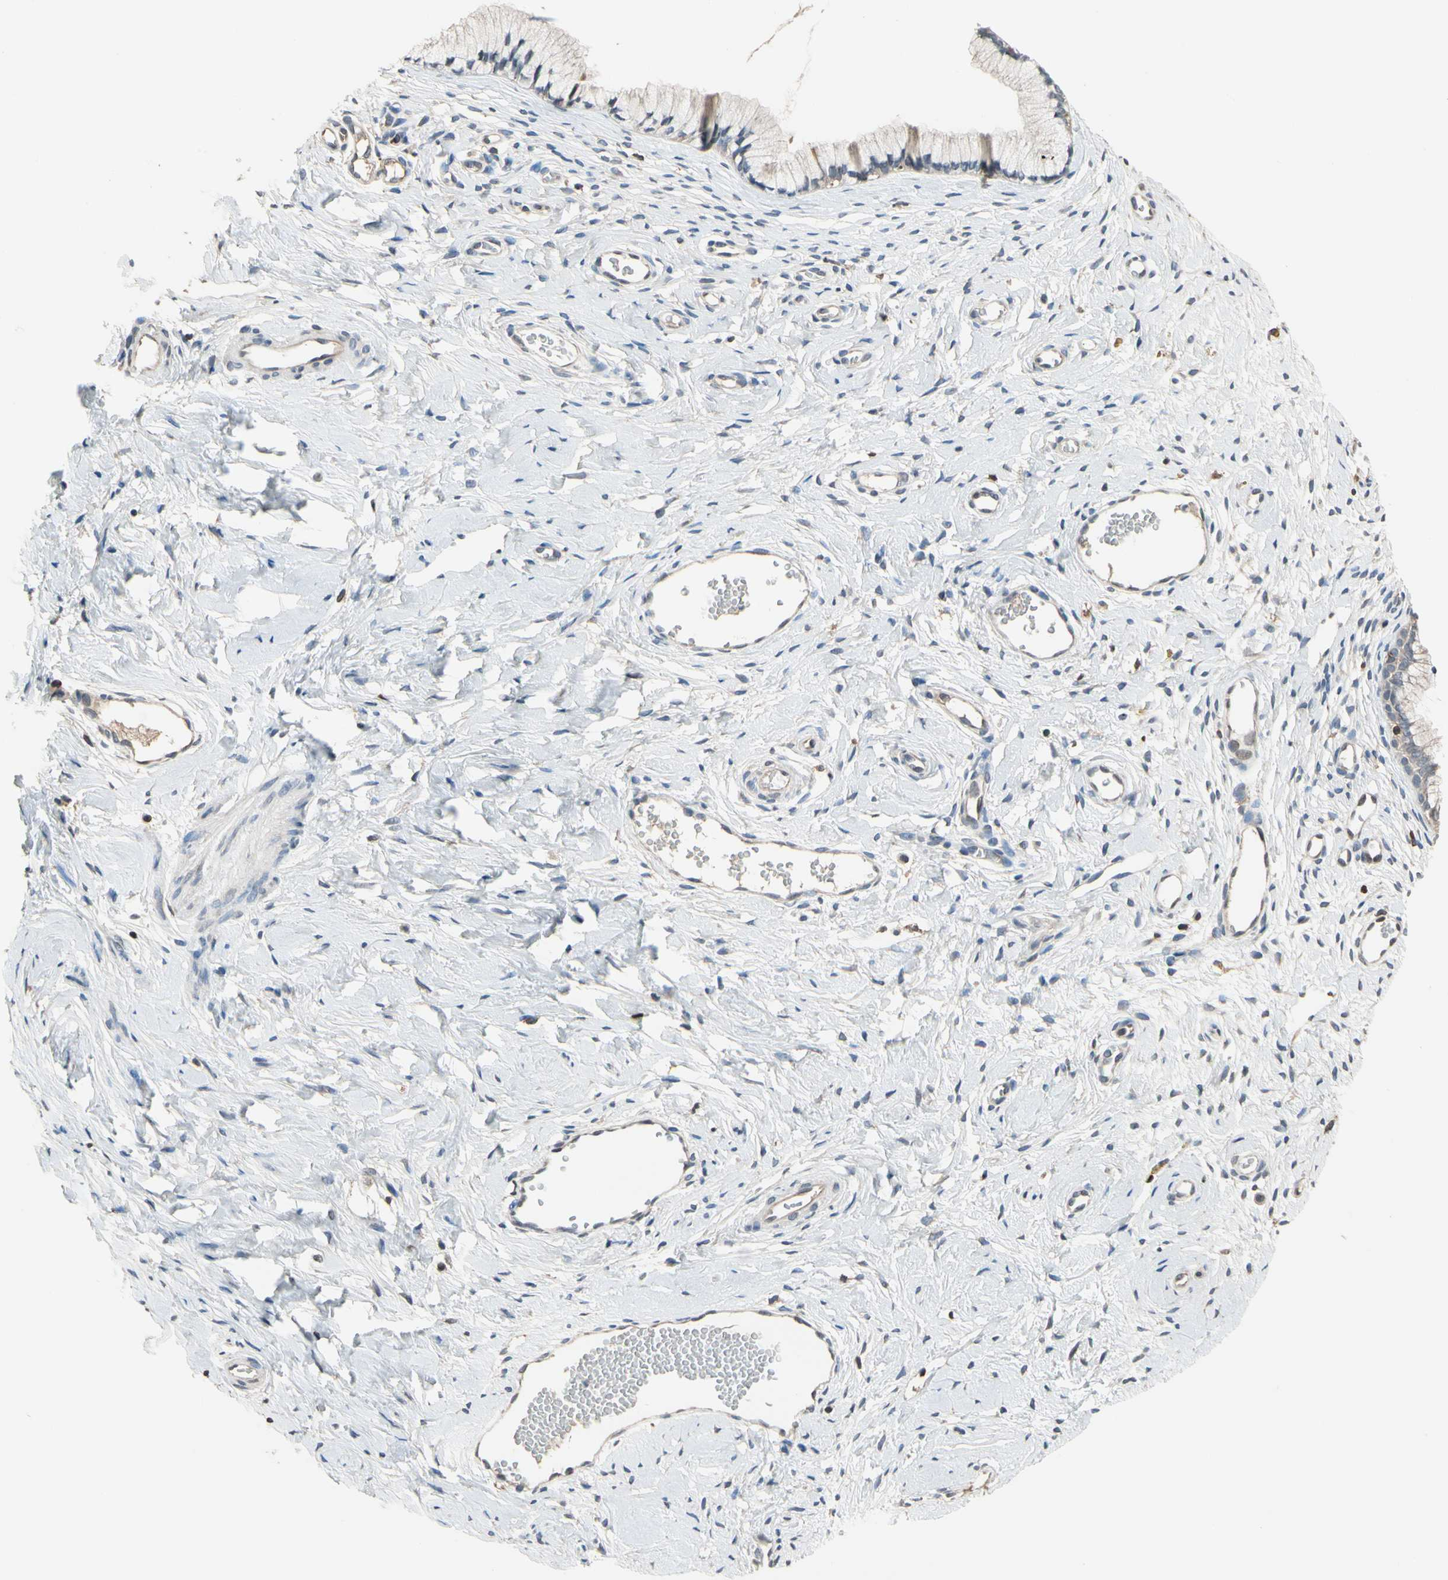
{"staining": {"intensity": "negative", "quantity": "none", "location": "none"}, "tissue": "cervix", "cell_type": "Glandular cells", "image_type": "normal", "snomed": [{"axis": "morphology", "description": "Normal tissue, NOS"}, {"axis": "topography", "description": "Cervix"}], "caption": "Immunohistochemistry photomicrograph of normal cervix stained for a protein (brown), which displays no expression in glandular cells. The staining was performed using DAB (3,3'-diaminobenzidine) to visualize the protein expression in brown, while the nuclei were stained in blue with hematoxylin (Magnification: 20x).", "gene": "NFATC2", "patient": {"sex": "female", "age": 65}}